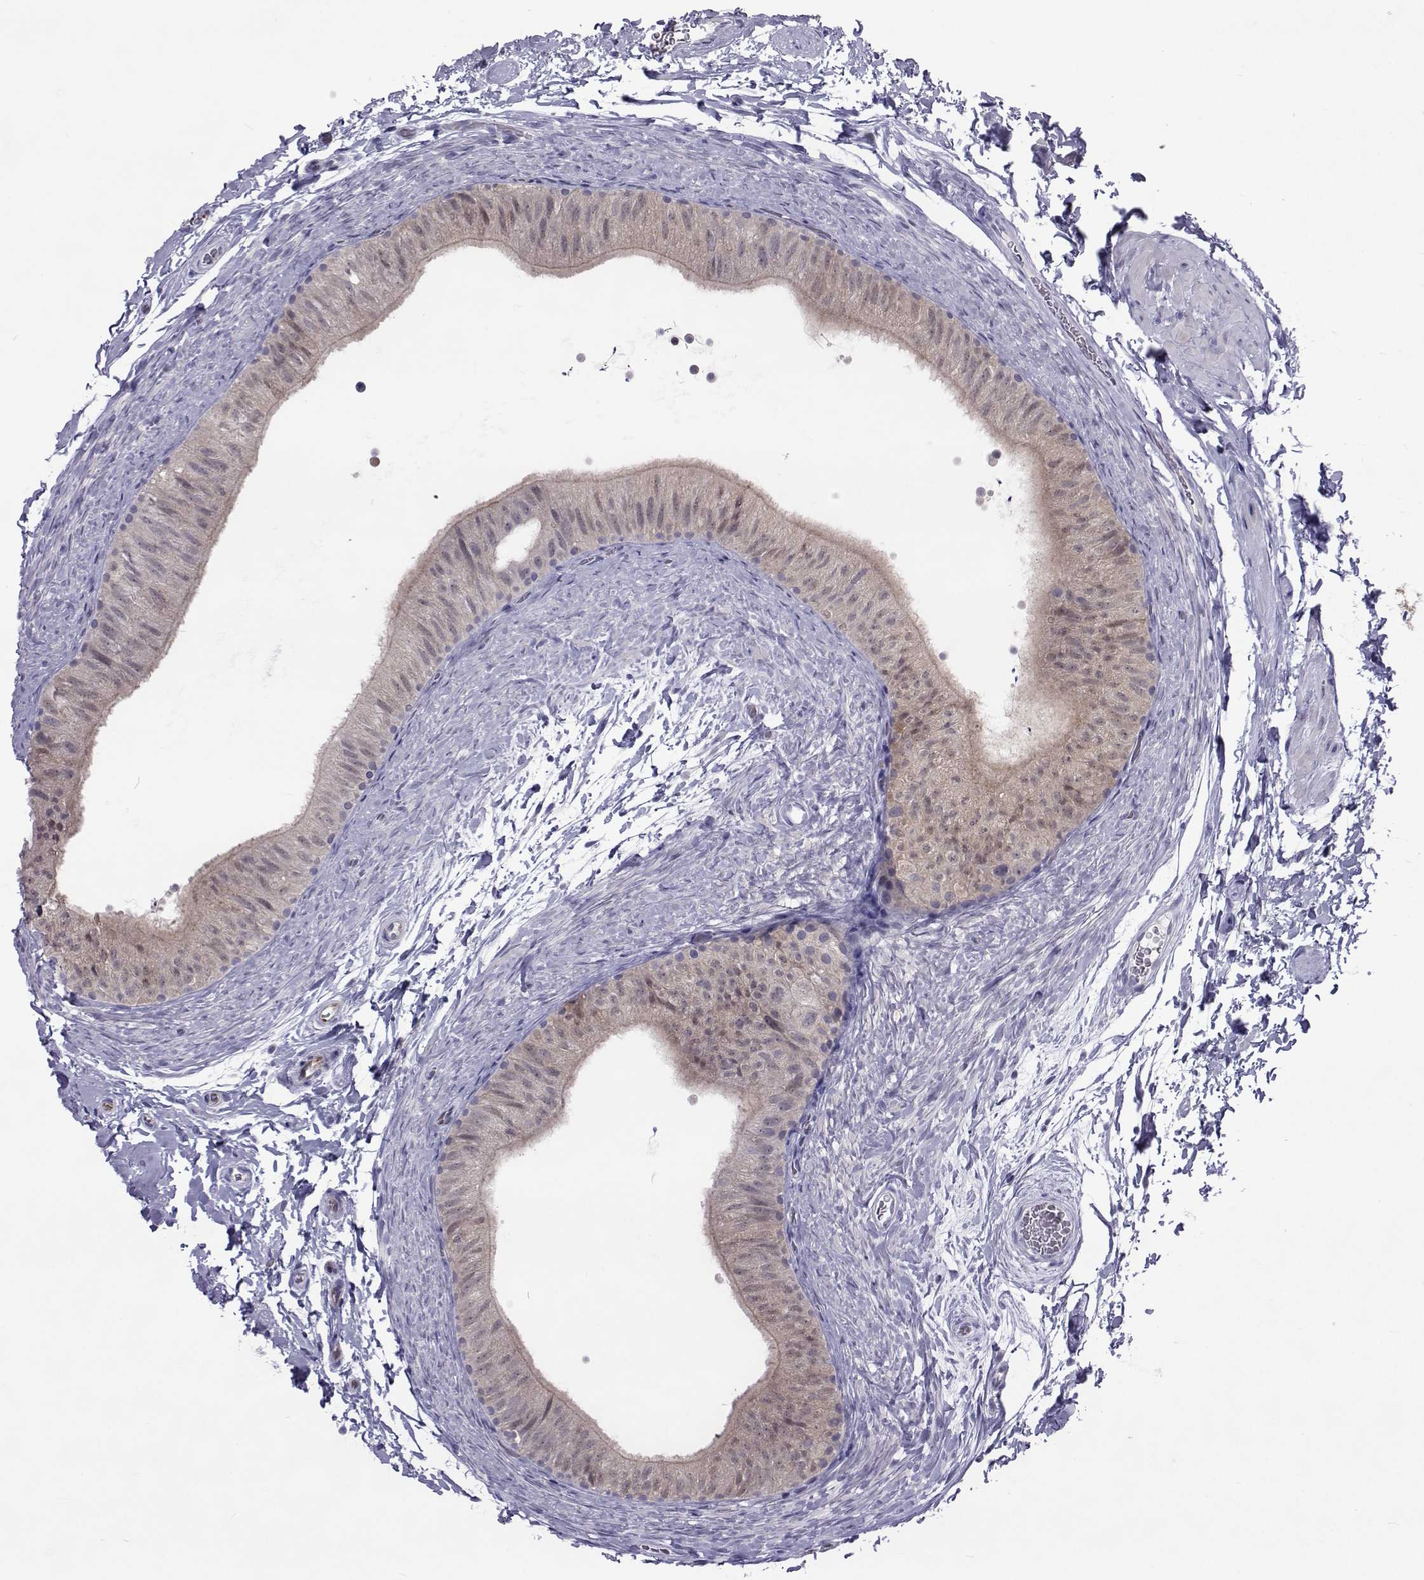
{"staining": {"intensity": "weak", "quantity": "<25%", "location": "cytoplasmic/membranous,nuclear"}, "tissue": "epididymis", "cell_type": "Glandular cells", "image_type": "normal", "snomed": [{"axis": "morphology", "description": "Normal tissue, NOS"}, {"axis": "topography", "description": "Epididymis, spermatic cord, NOS"}, {"axis": "topography", "description": "Epididymis"}], "caption": "IHC image of benign epididymis stained for a protein (brown), which reveals no staining in glandular cells.", "gene": "GALM", "patient": {"sex": "male", "age": 31}}